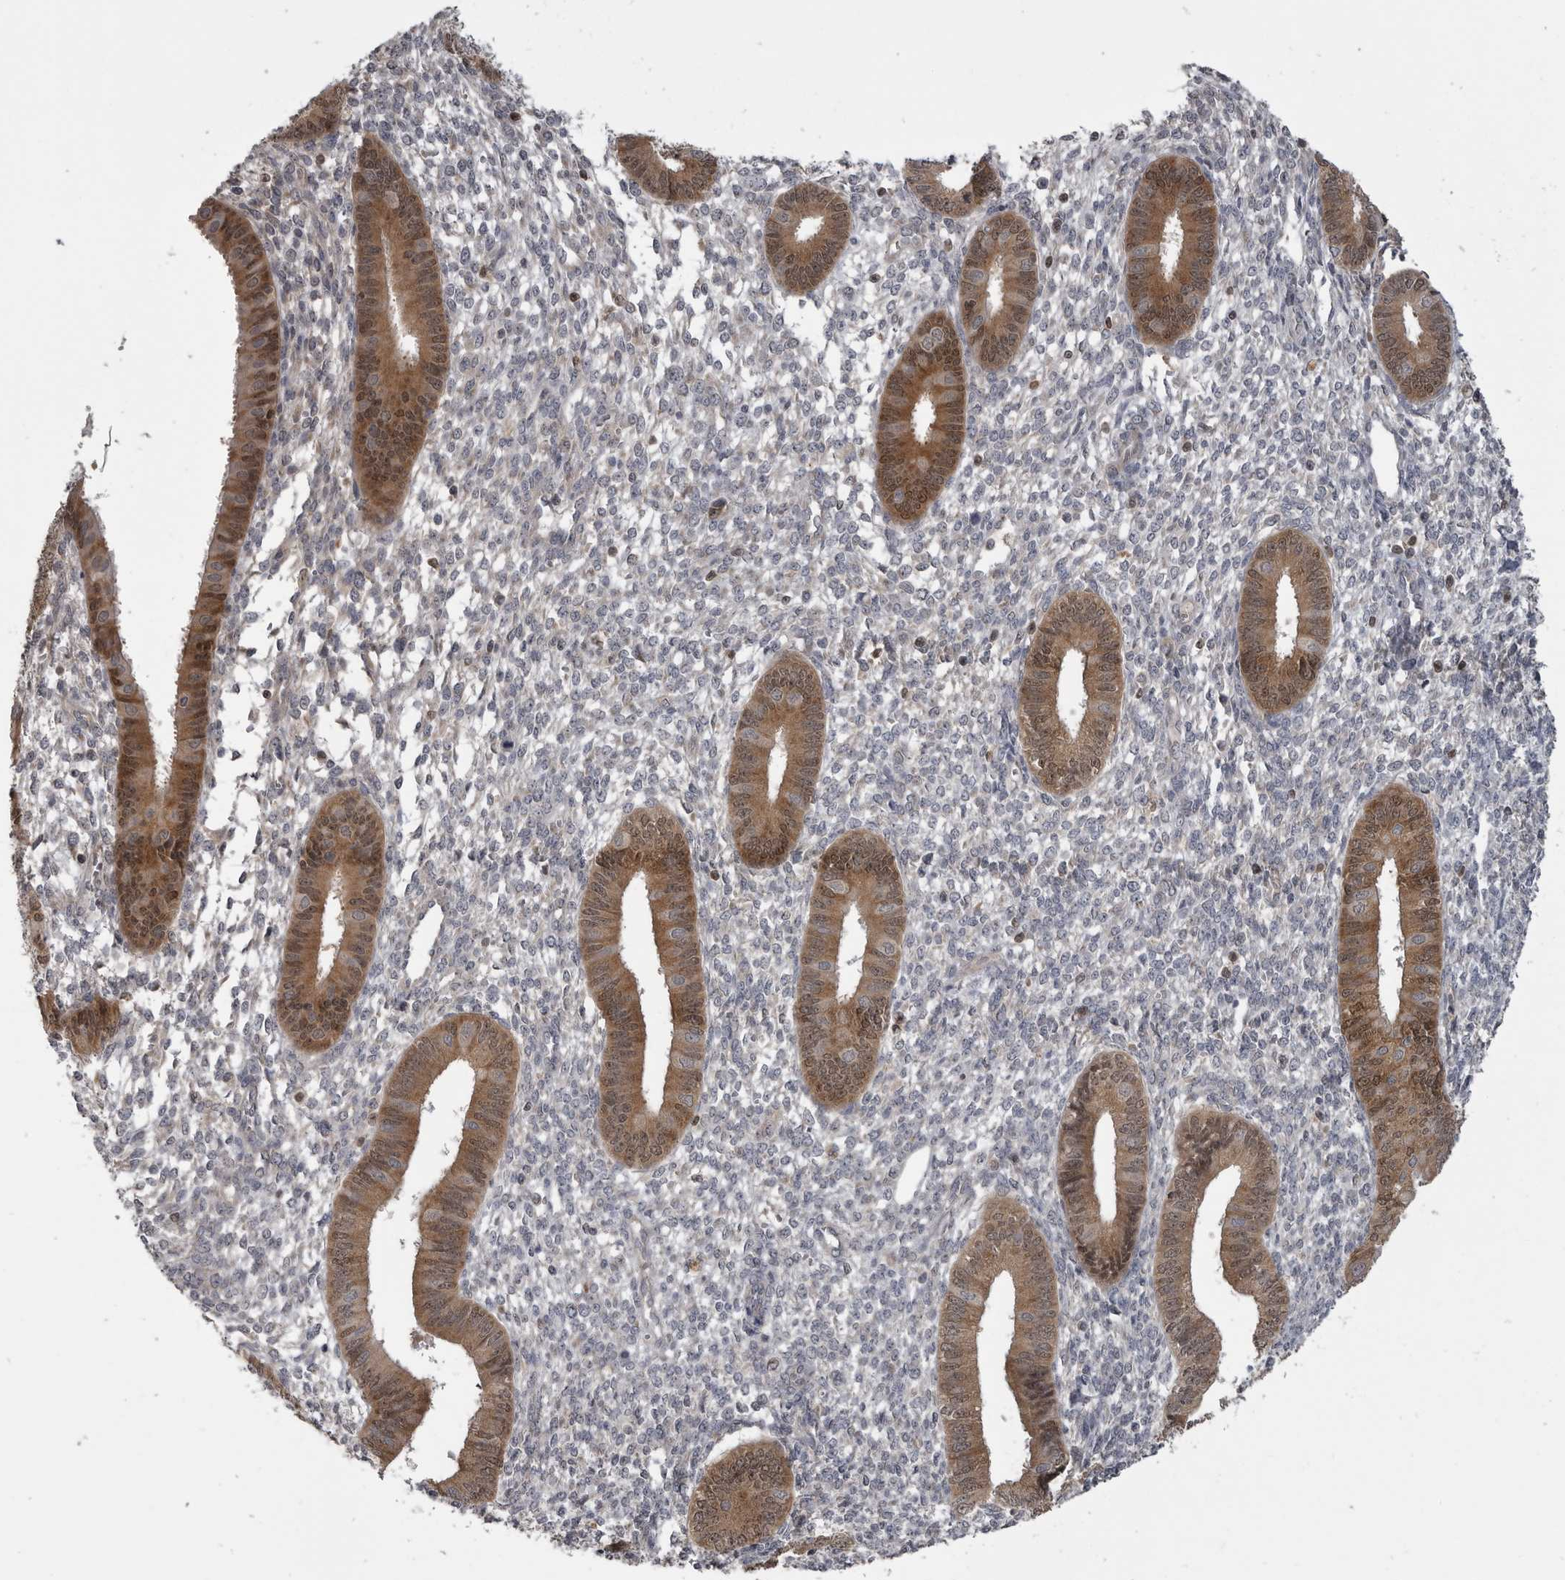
{"staining": {"intensity": "weak", "quantity": "<25%", "location": "nuclear"}, "tissue": "endometrium", "cell_type": "Cells in endometrial stroma", "image_type": "normal", "snomed": [{"axis": "morphology", "description": "Normal tissue, NOS"}, {"axis": "topography", "description": "Endometrium"}], "caption": "Endometrium stained for a protein using immunohistochemistry (IHC) exhibits no expression cells in endometrial stroma.", "gene": "MAPK13", "patient": {"sex": "female", "age": 46}}